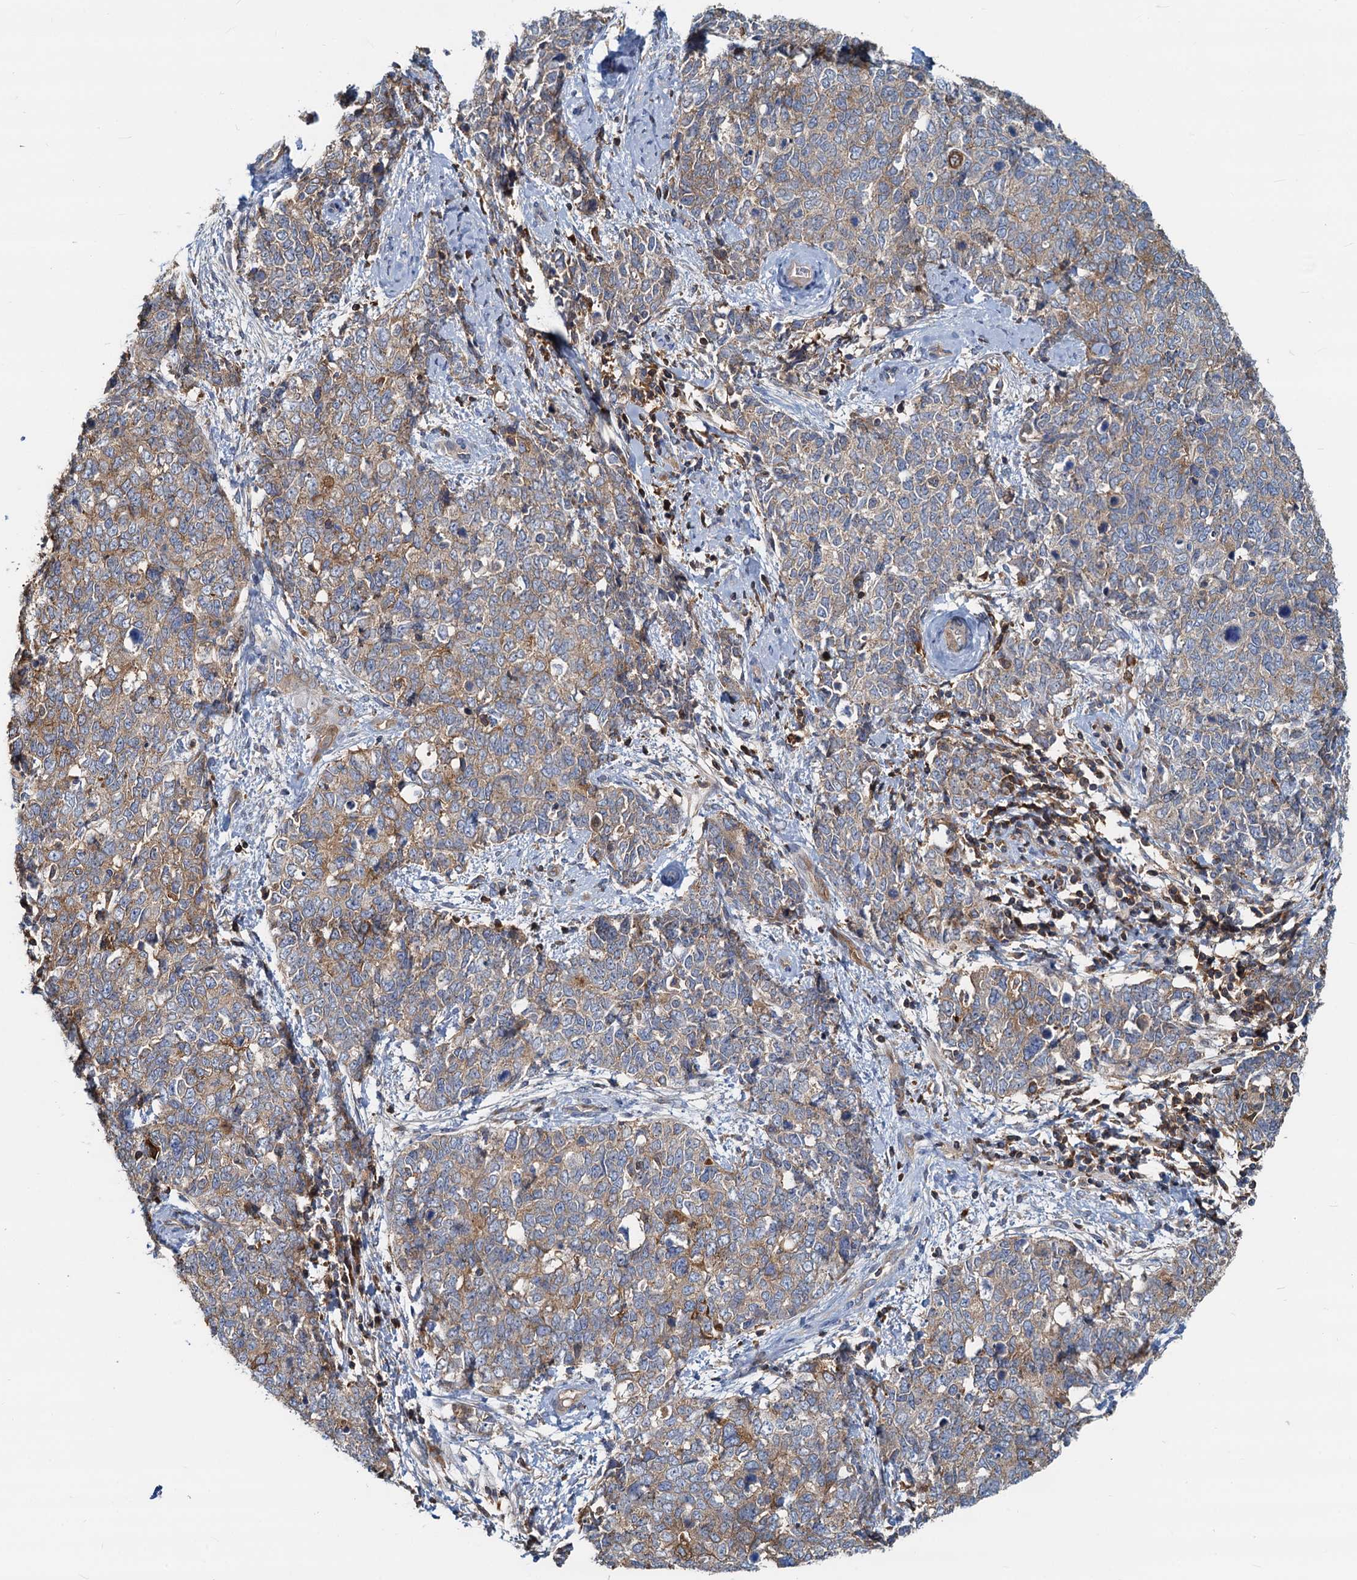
{"staining": {"intensity": "moderate", "quantity": "25%-75%", "location": "cytoplasmic/membranous"}, "tissue": "cervical cancer", "cell_type": "Tumor cells", "image_type": "cancer", "snomed": [{"axis": "morphology", "description": "Squamous cell carcinoma, NOS"}, {"axis": "topography", "description": "Cervix"}], "caption": "An image of cervical cancer stained for a protein exhibits moderate cytoplasmic/membranous brown staining in tumor cells. The staining was performed using DAB, with brown indicating positive protein expression. Nuclei are stained blue with hematoxylin.", "gene": "LNX2", "patient": {"sex": "female", "age": 63}}